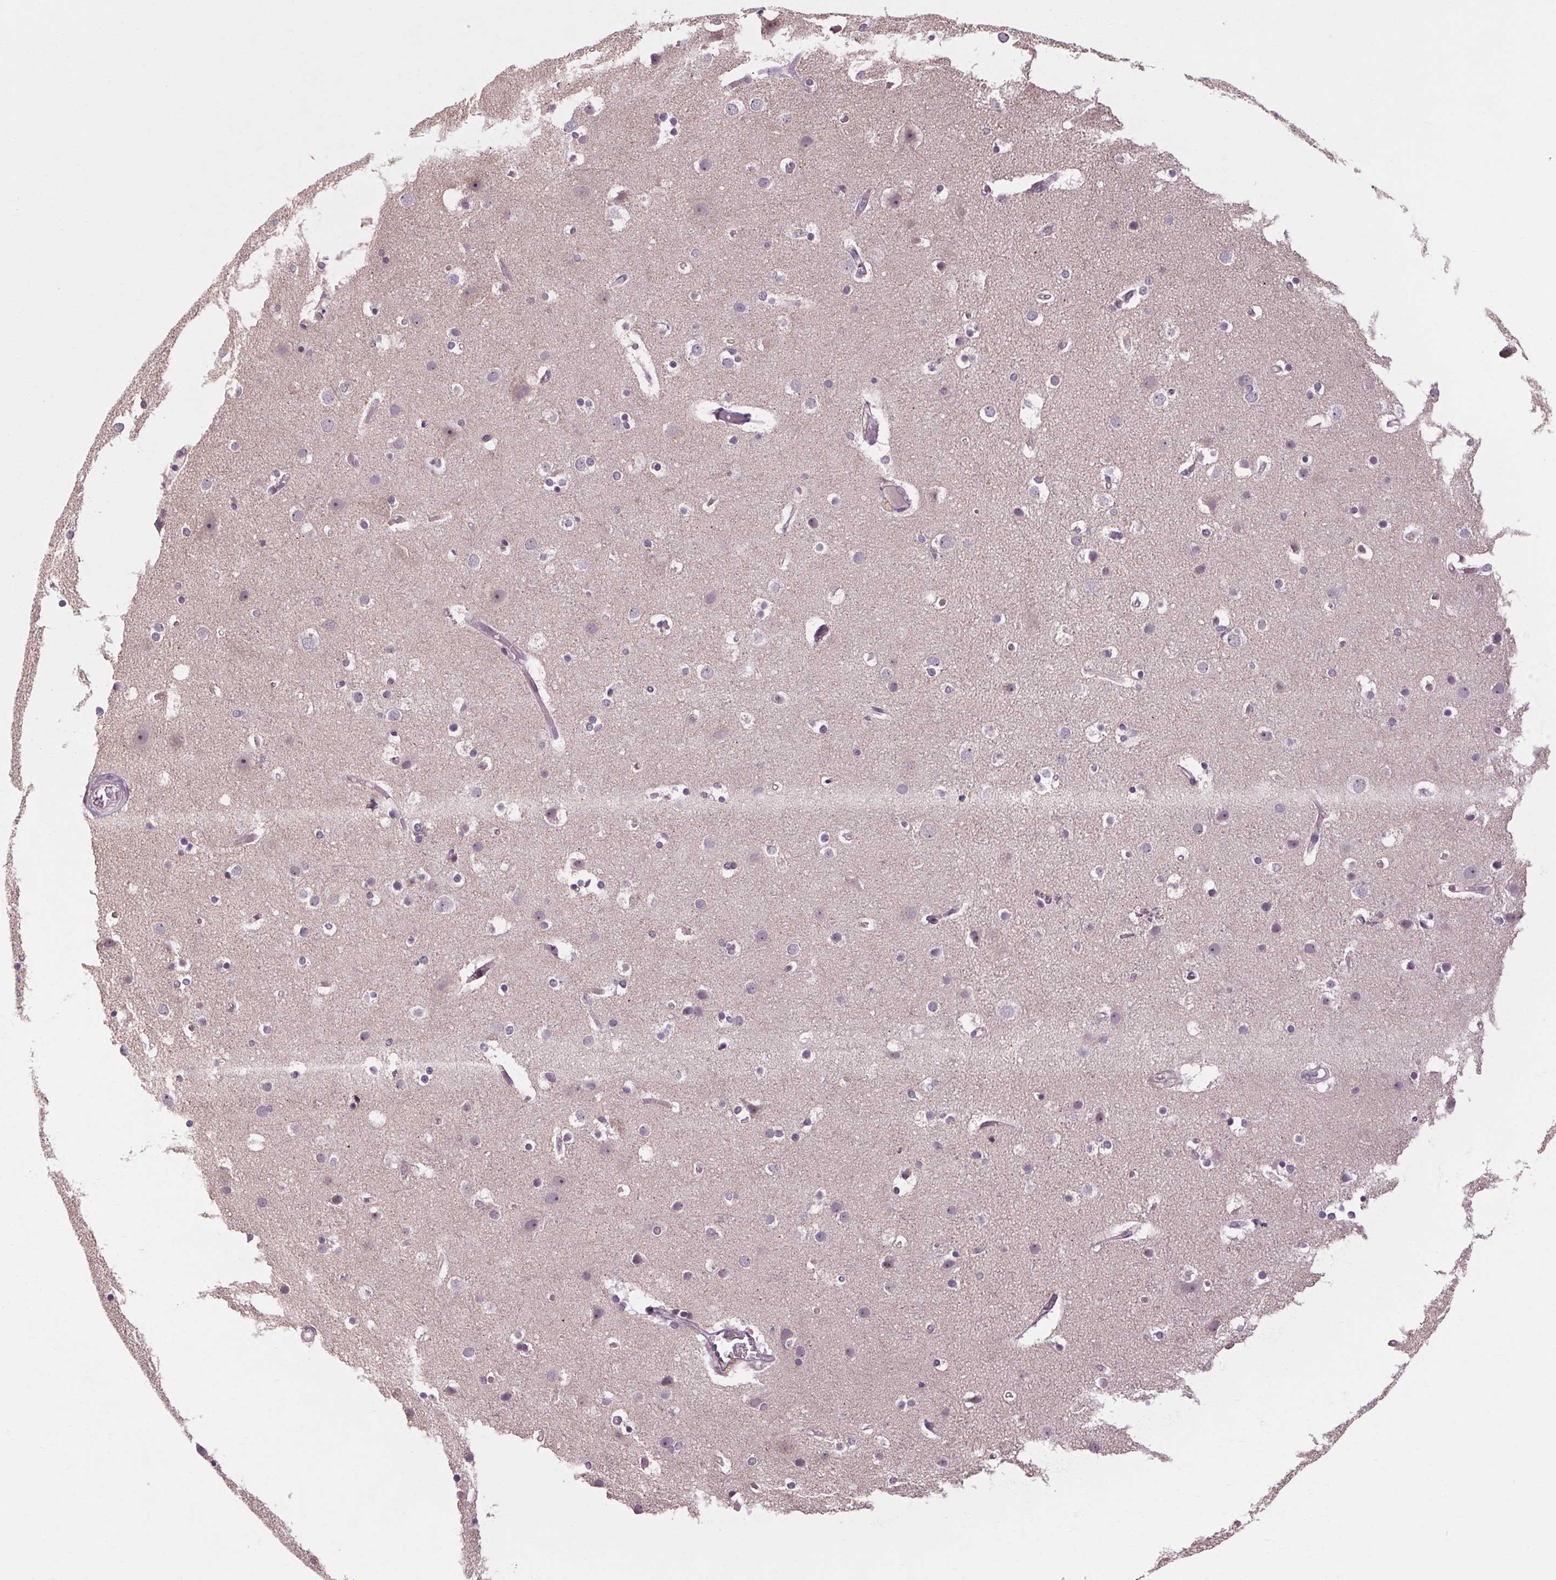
{"staining": {"intensity": "negative", "quantity": "none", "location": "none"}, "tissue": "cerebral cortex", "cell_type": "Endothelial cells", "image_type": "normal", "snomed": [{"axis": "morphology", "description": "Normal tissue, NOS"}, {"axis": "topography", "description": "Cerebral cortex"}], "caption": "Human cerebral cortex stained for a protein using immunohistochemistry exhibits no staining in endothelial cells.", "gene": "KLHL40", "patient": {"sex": "female", "age": 52}}